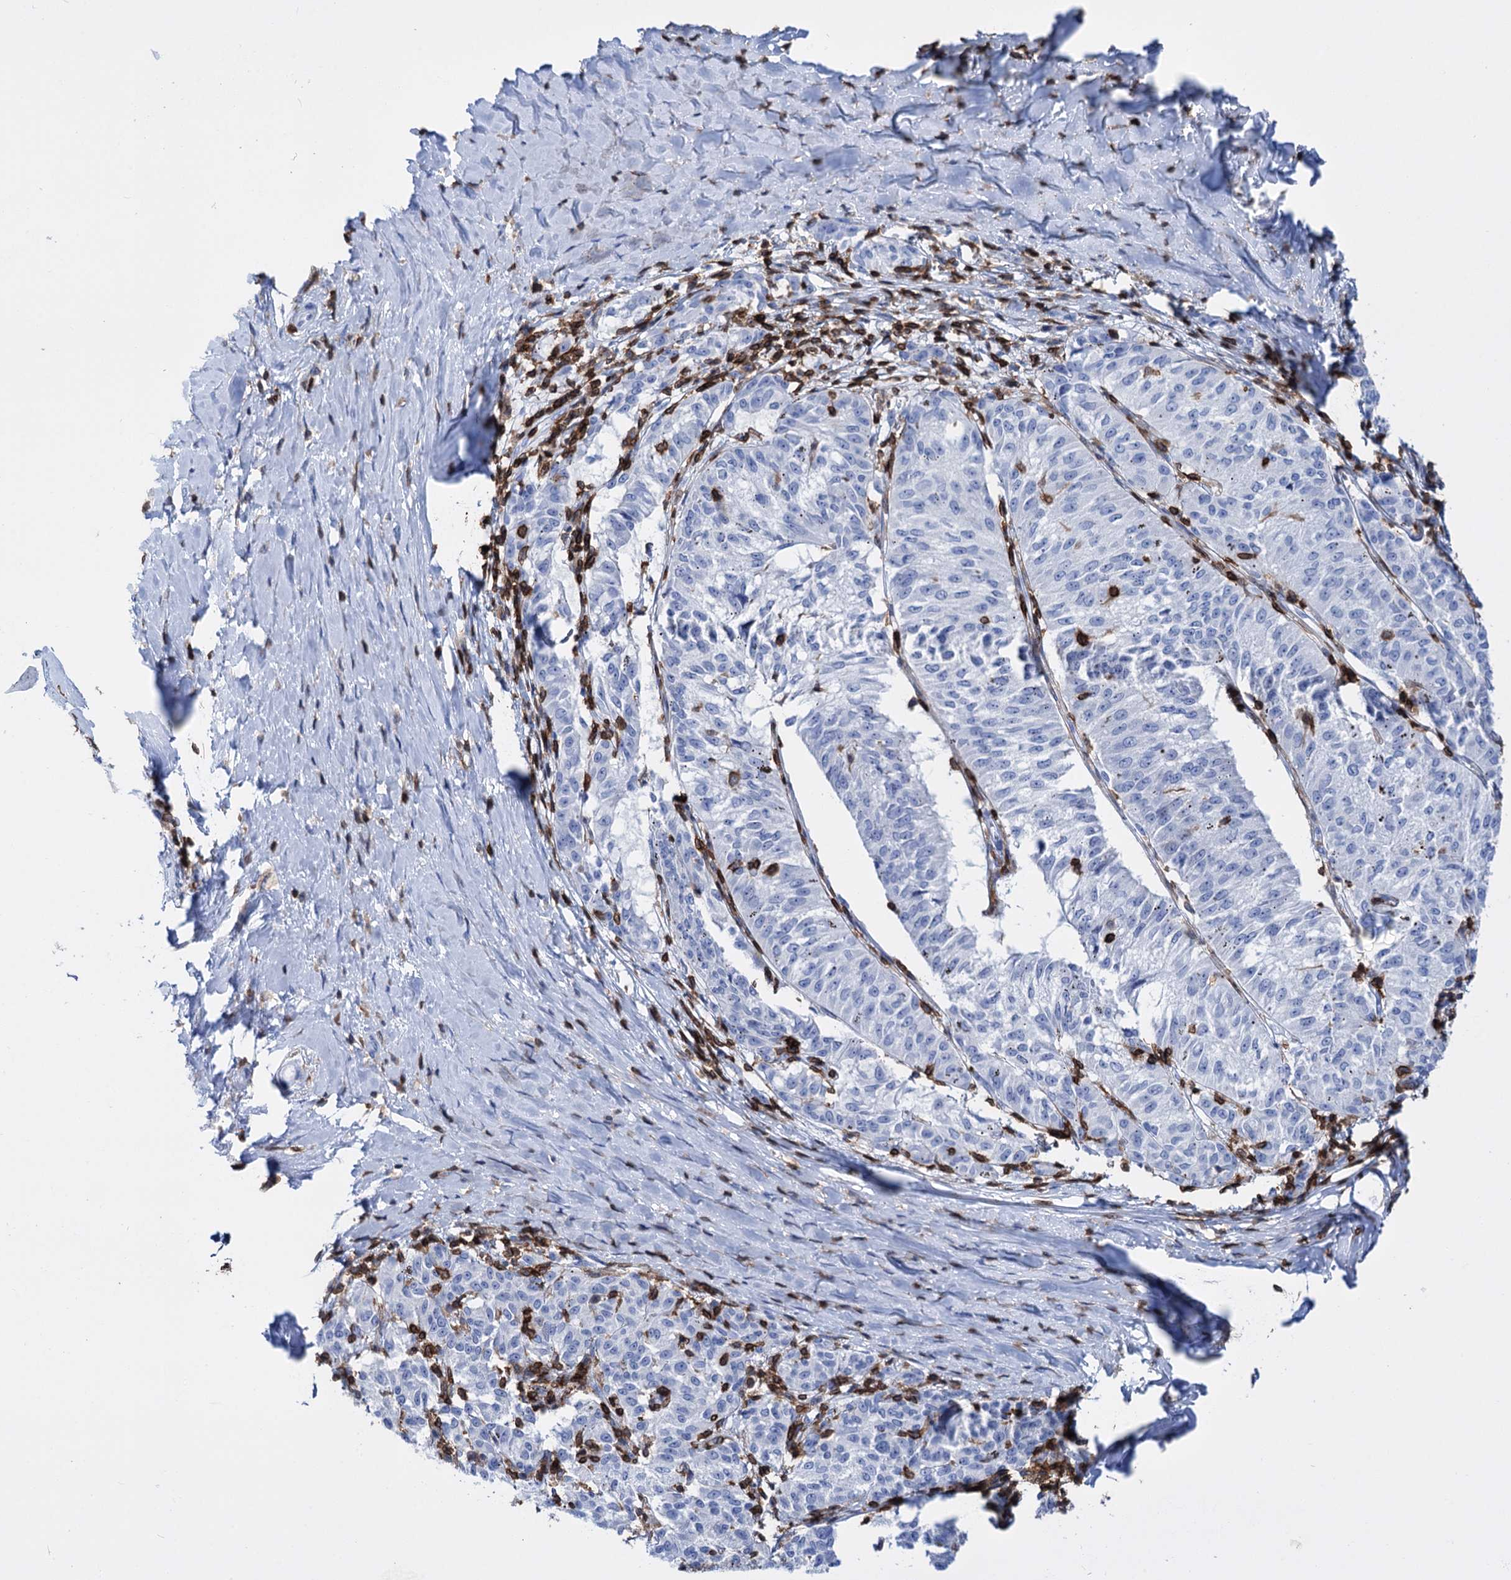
{"staining": {"intensity": "negative", "quantity": "none", "location": "none"}, "tissue": "melanoma", "cell_type": "Tumor cells", "image_type": "cancer", "snomed": [{"axis": "morphology", "description": "Malignant melanoma, NOS"}, {"axis": "topography", "description": "Skin"}], "caption": "This is an IHC image of human malignant melanoma. There is no expression in tumor cells.", "gene": "DEF6", "patient": {"sex": "female", "age": 72}}